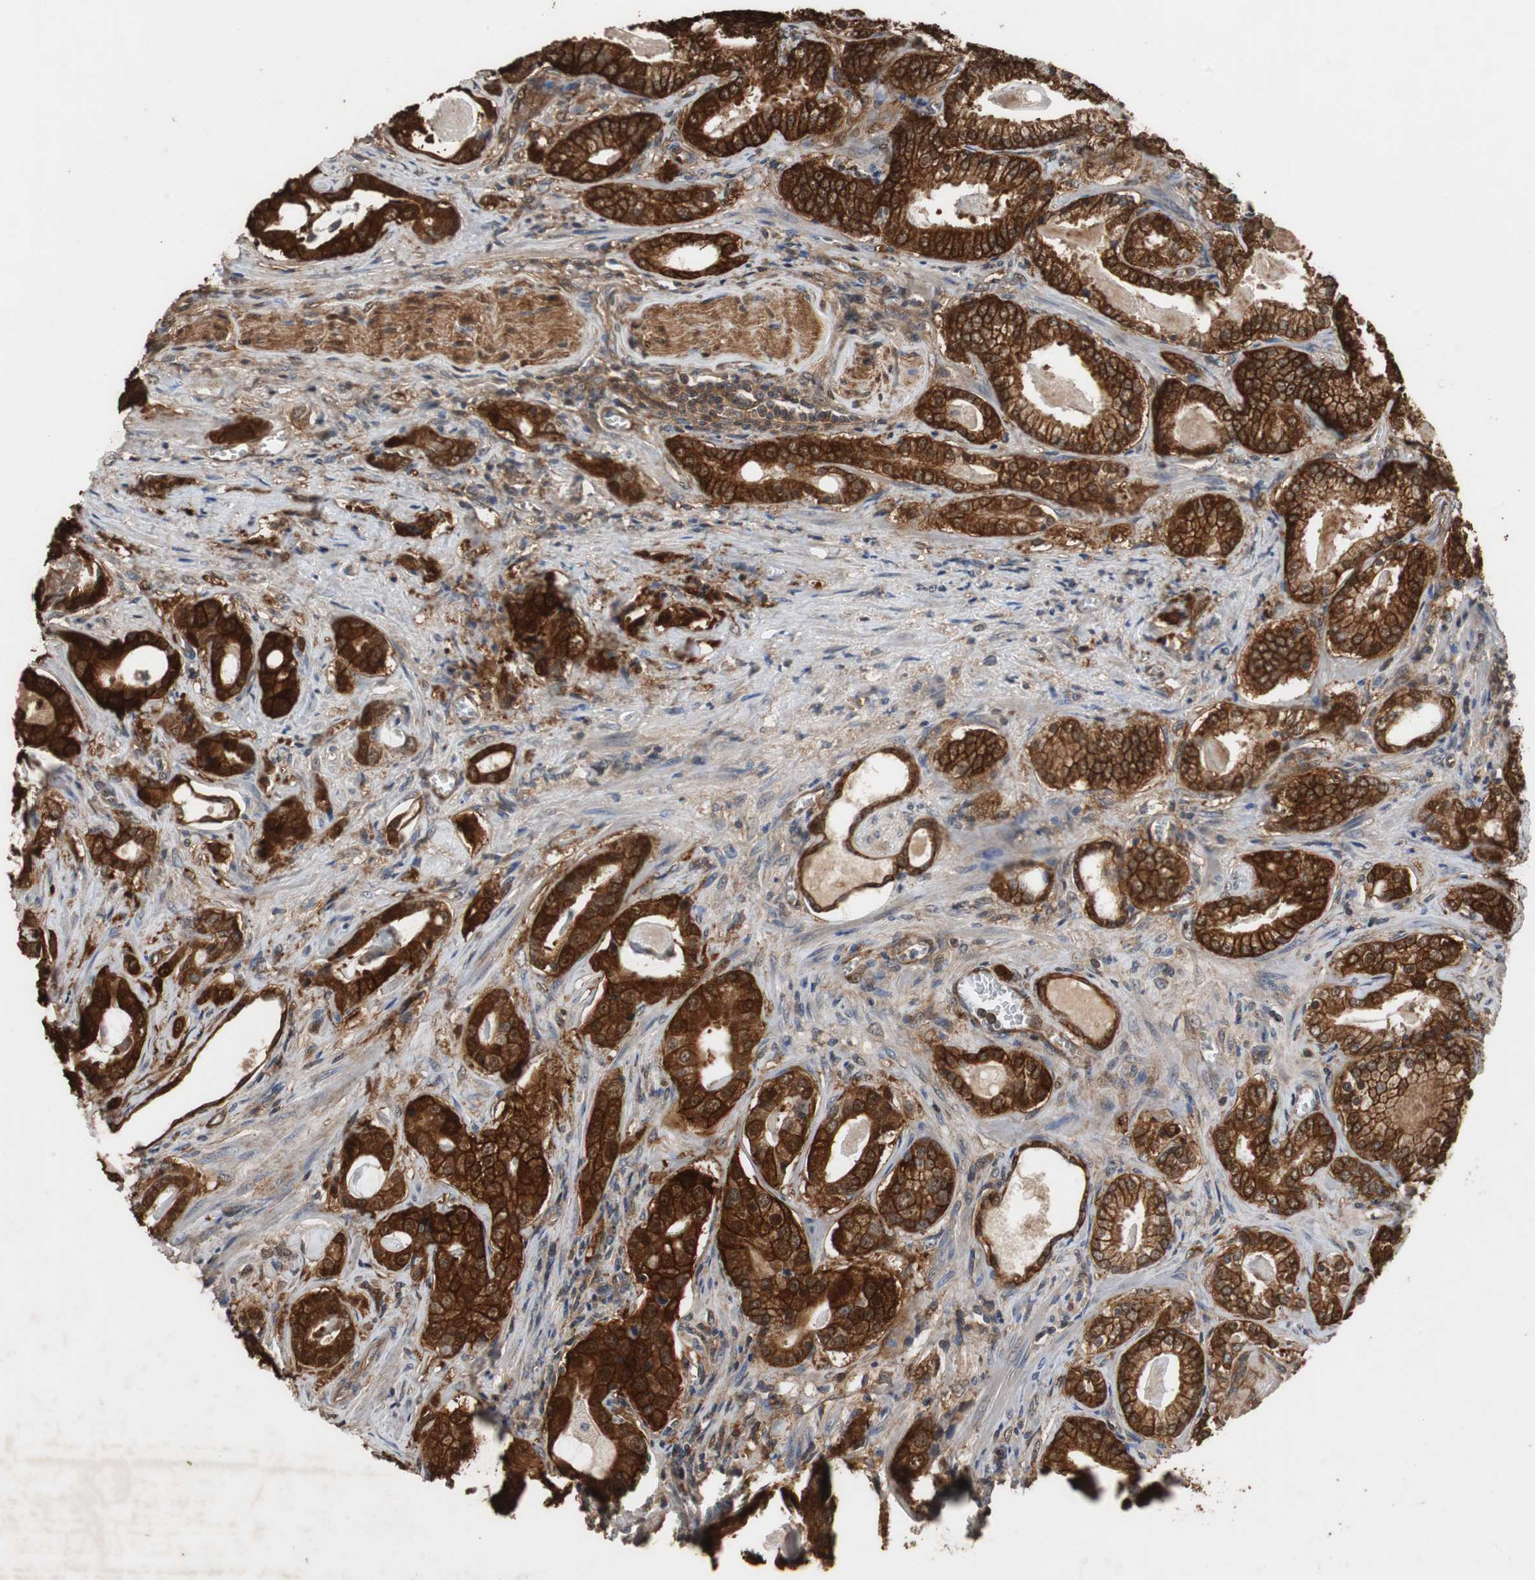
{"staining": {"intensity": "strong", "quantity": ">75%", "location": "cytoplasmic/membranous,nuclear"}, "tissue": "prostate cancer", "cell_type": "Tumor cells", "image_type": "cancer", "snomed": [{"axis": "morphology", "description": "Adenocarcinoma, Low grade"}, {"axis": "topography", "description": "Prostate"}], "caption": "Low-grade adenocarcinoma (prostate) tissue reveals strong cytoplasmic/membranous and nuclear positivity in about >75% of tumor cells, visualized by immunohistochemistry.", "gene": "NDRG1", "patient": {"sex": "male", "age": 59}}